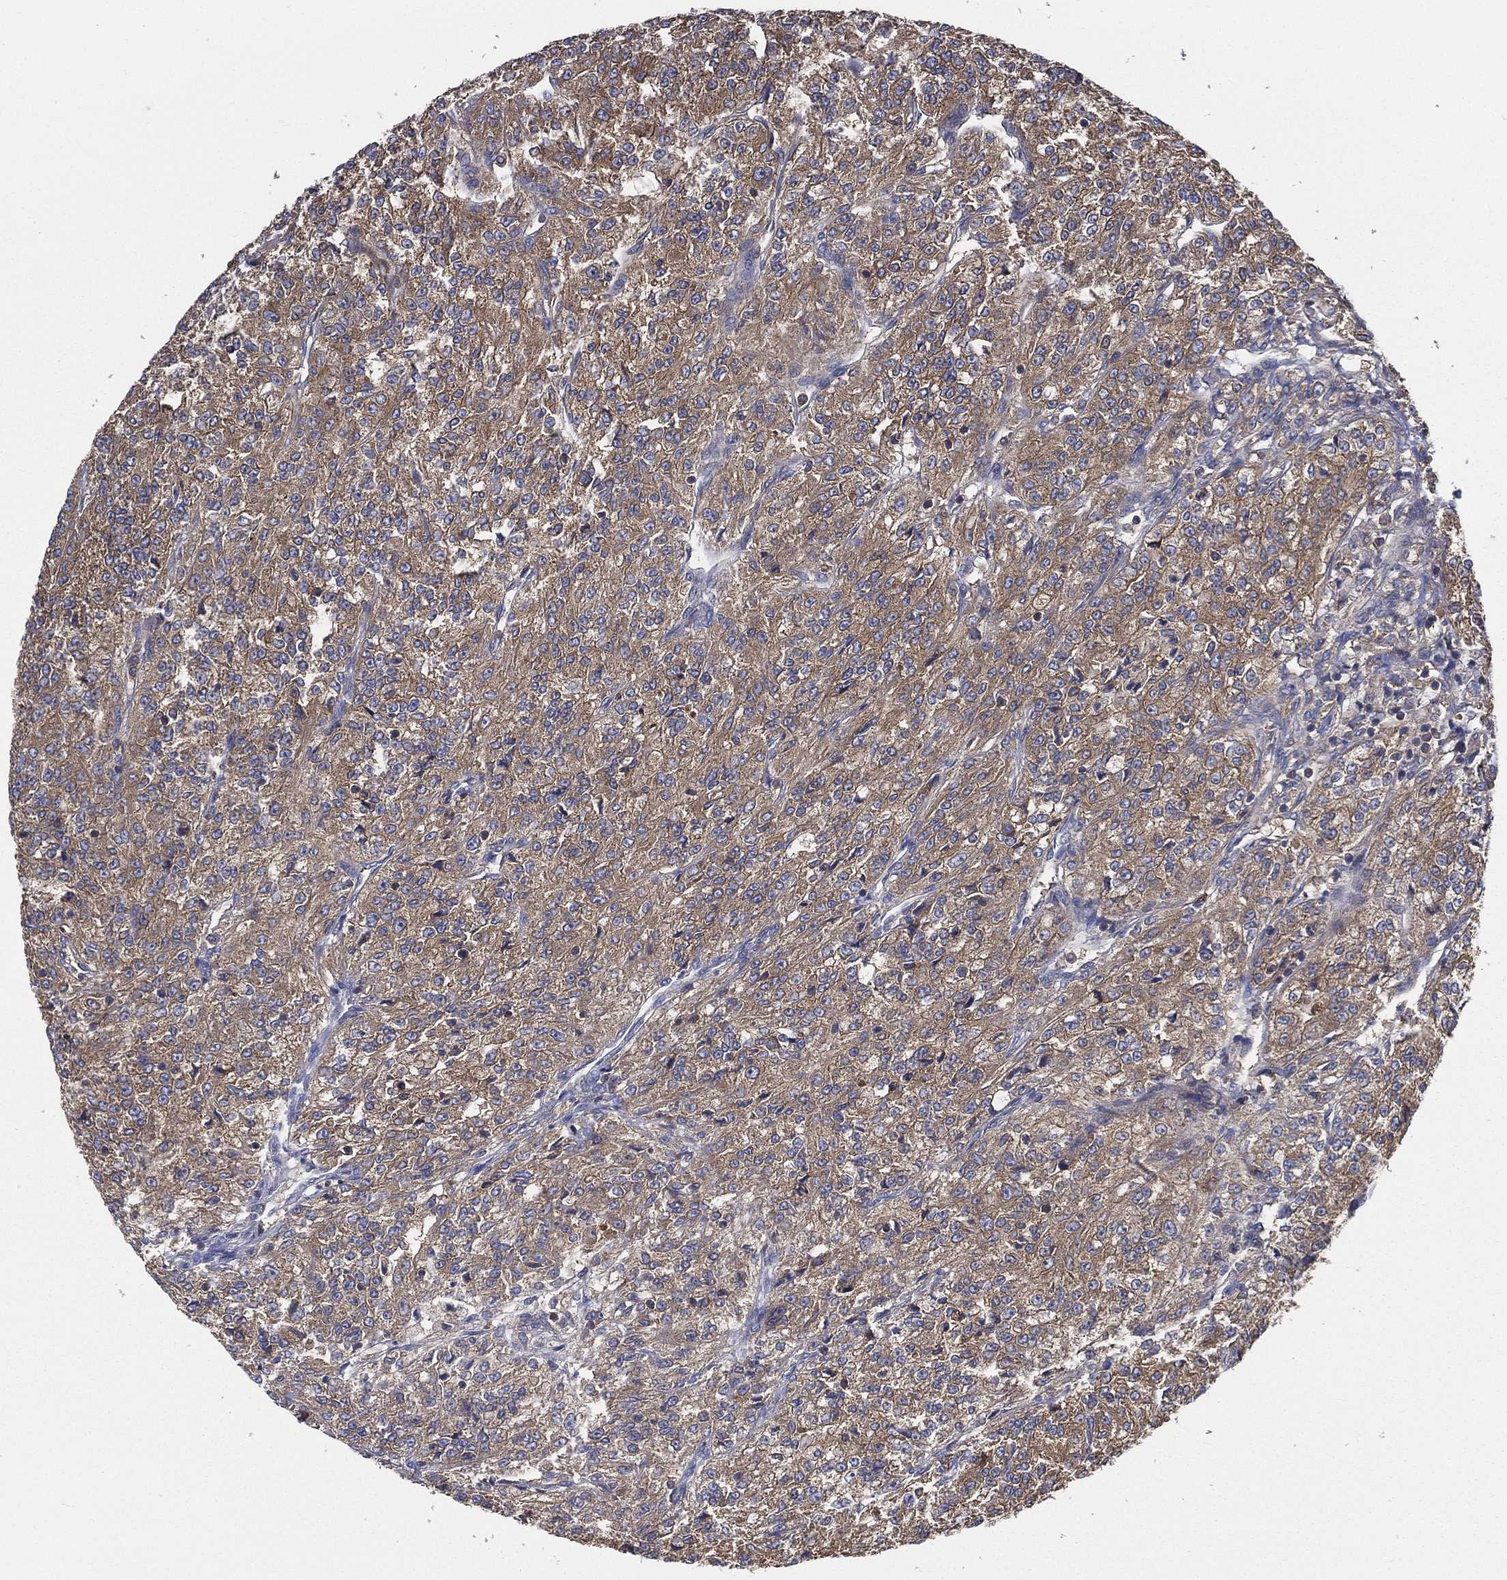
{"staining": {"intensity": "moderate", "quantity": "25%-75%", "location": "cytoplasmic/membranous"}, "tissue": "renal cancer", "cell_type": "Tumor cells", "image_type": "cancer", "snomed": [{"axis": "morphology", "description": "Adenocarcinoma, NOS"}, {"axis": "topography", "description": "Kidney"}], "caption": "Renal adenocarcinoma tissue shows moderate cytoplasmic/membranous positivity in approximately 25%-75% of tumor cells, visualized by immunohistochemistry.", "gene": "SMPD3", "patient": {"sex": "female", "age": 63}}